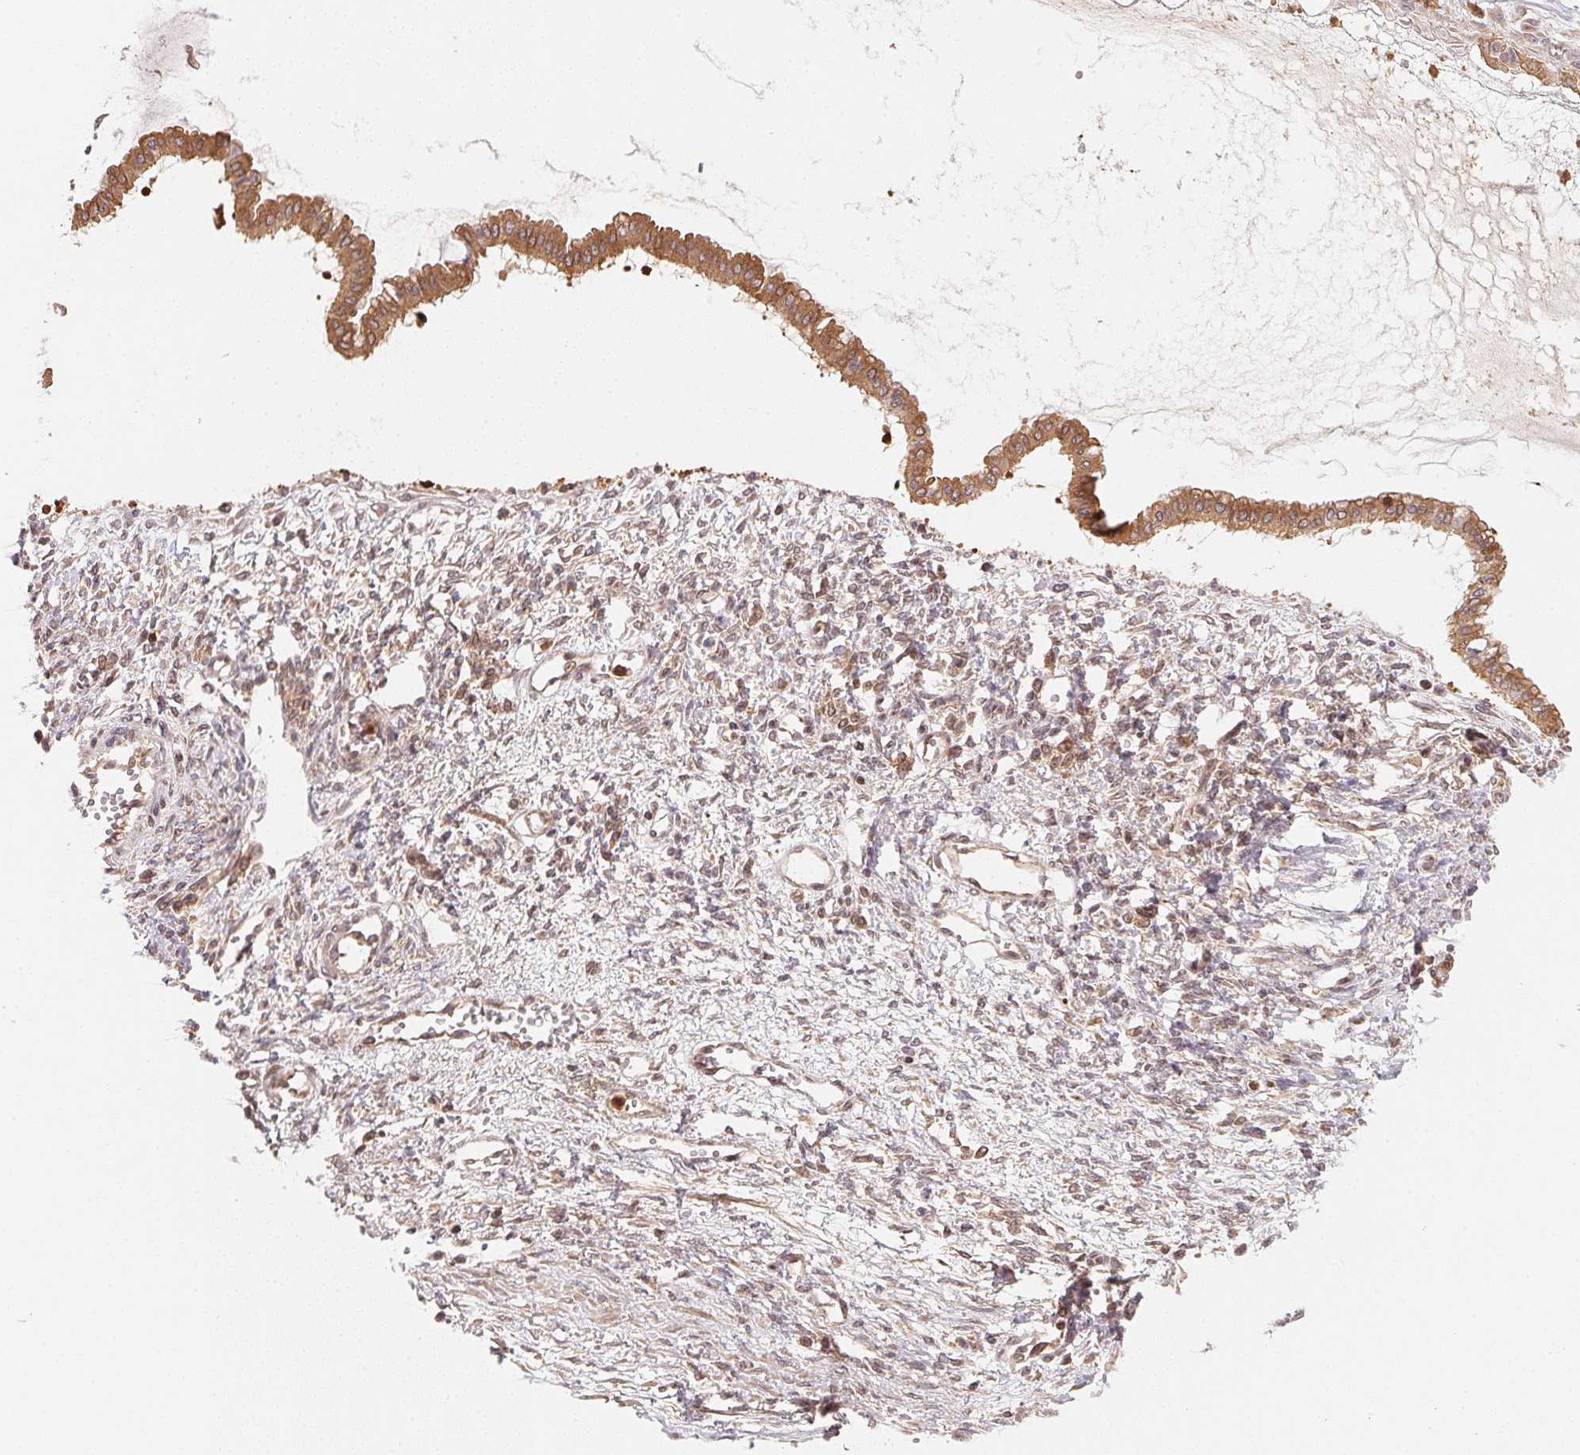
{"staining": {"intensity": "moderate", "quantity": ">75%", "location": "cytoplasmic/membranous,nuclear"}, "tissue": "ovarian cancer", "cell_type": "Tumor cells", "image_type": "cancer", "snomed": [{"axis": "morphology", "description": "Cystadenocarcinoma, mucinous, NOS"}, {"axis": "topography", "description": "Ovary"}], "caption": "High-magnification brightfield microscopy of ovarian cancer stained with DAB (3,3'-diaminobenzidine) (brown) and counterstained with hematoxylin (blue). tumor cells exhibit moderate cytoplasmic/membranous and nuclear staining is appreciated in about>75% of cells.", "gene": "CCDC102B", "patient": {"sex": "female", "age": 73}}